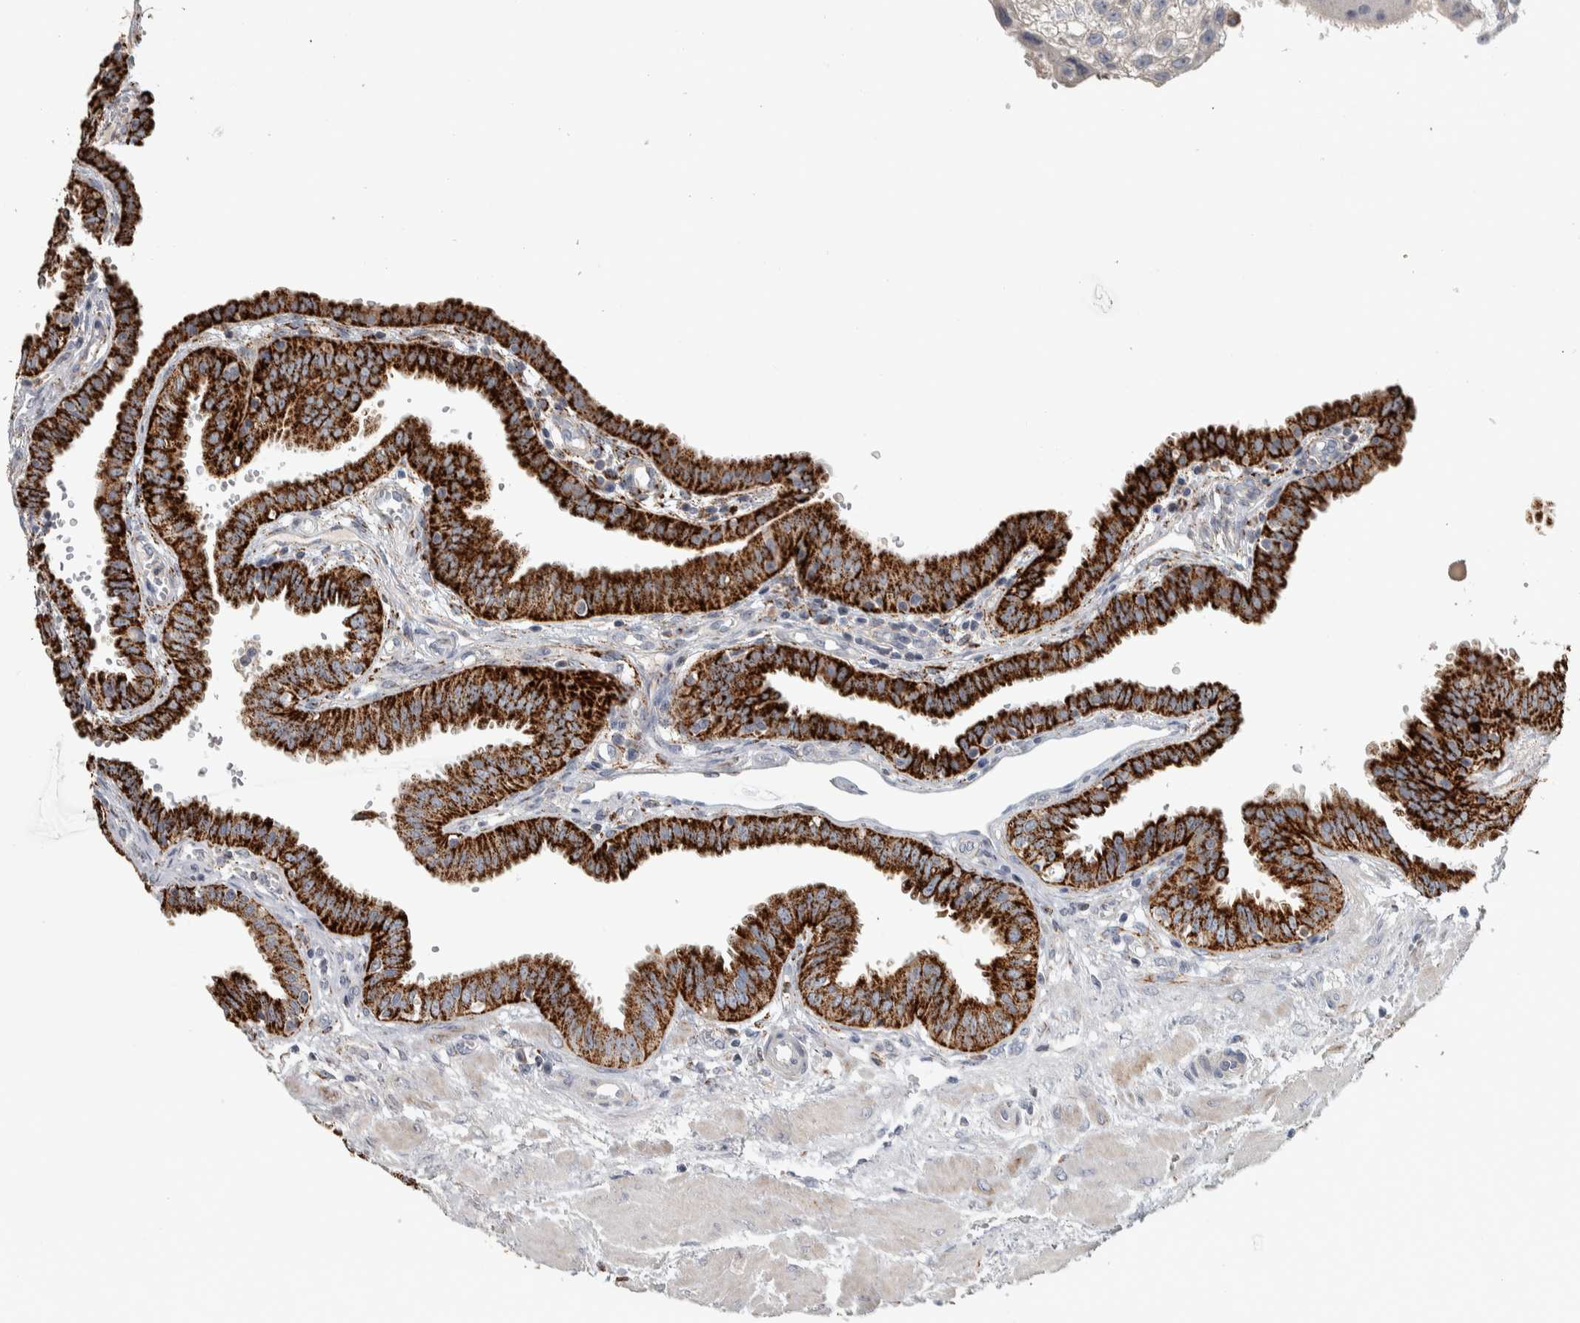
{"staining": {"intensity": "strong", "quantity": ">75%", "location": "cytoplasmic/membranous"}, "tissue": "fallopian tube", "cell_type": "Glandular cells", "image_type": "normal", "snomed": [{"axis": "morphology", "description": "Normal tissue, NOS"}, {"axis": "topography", "description": "Fallopian tube"}, {"axis": "topography", "description": "Placenta"}], "caption": "Immunohistochemical staining of unremarkable fallopian tube demonstrates high levels of strong cytoplasmic/membranous staining in about >75% of glandular cells.", "gene": "FAM78A", "patient": {"sex": "female", "age": 32}}